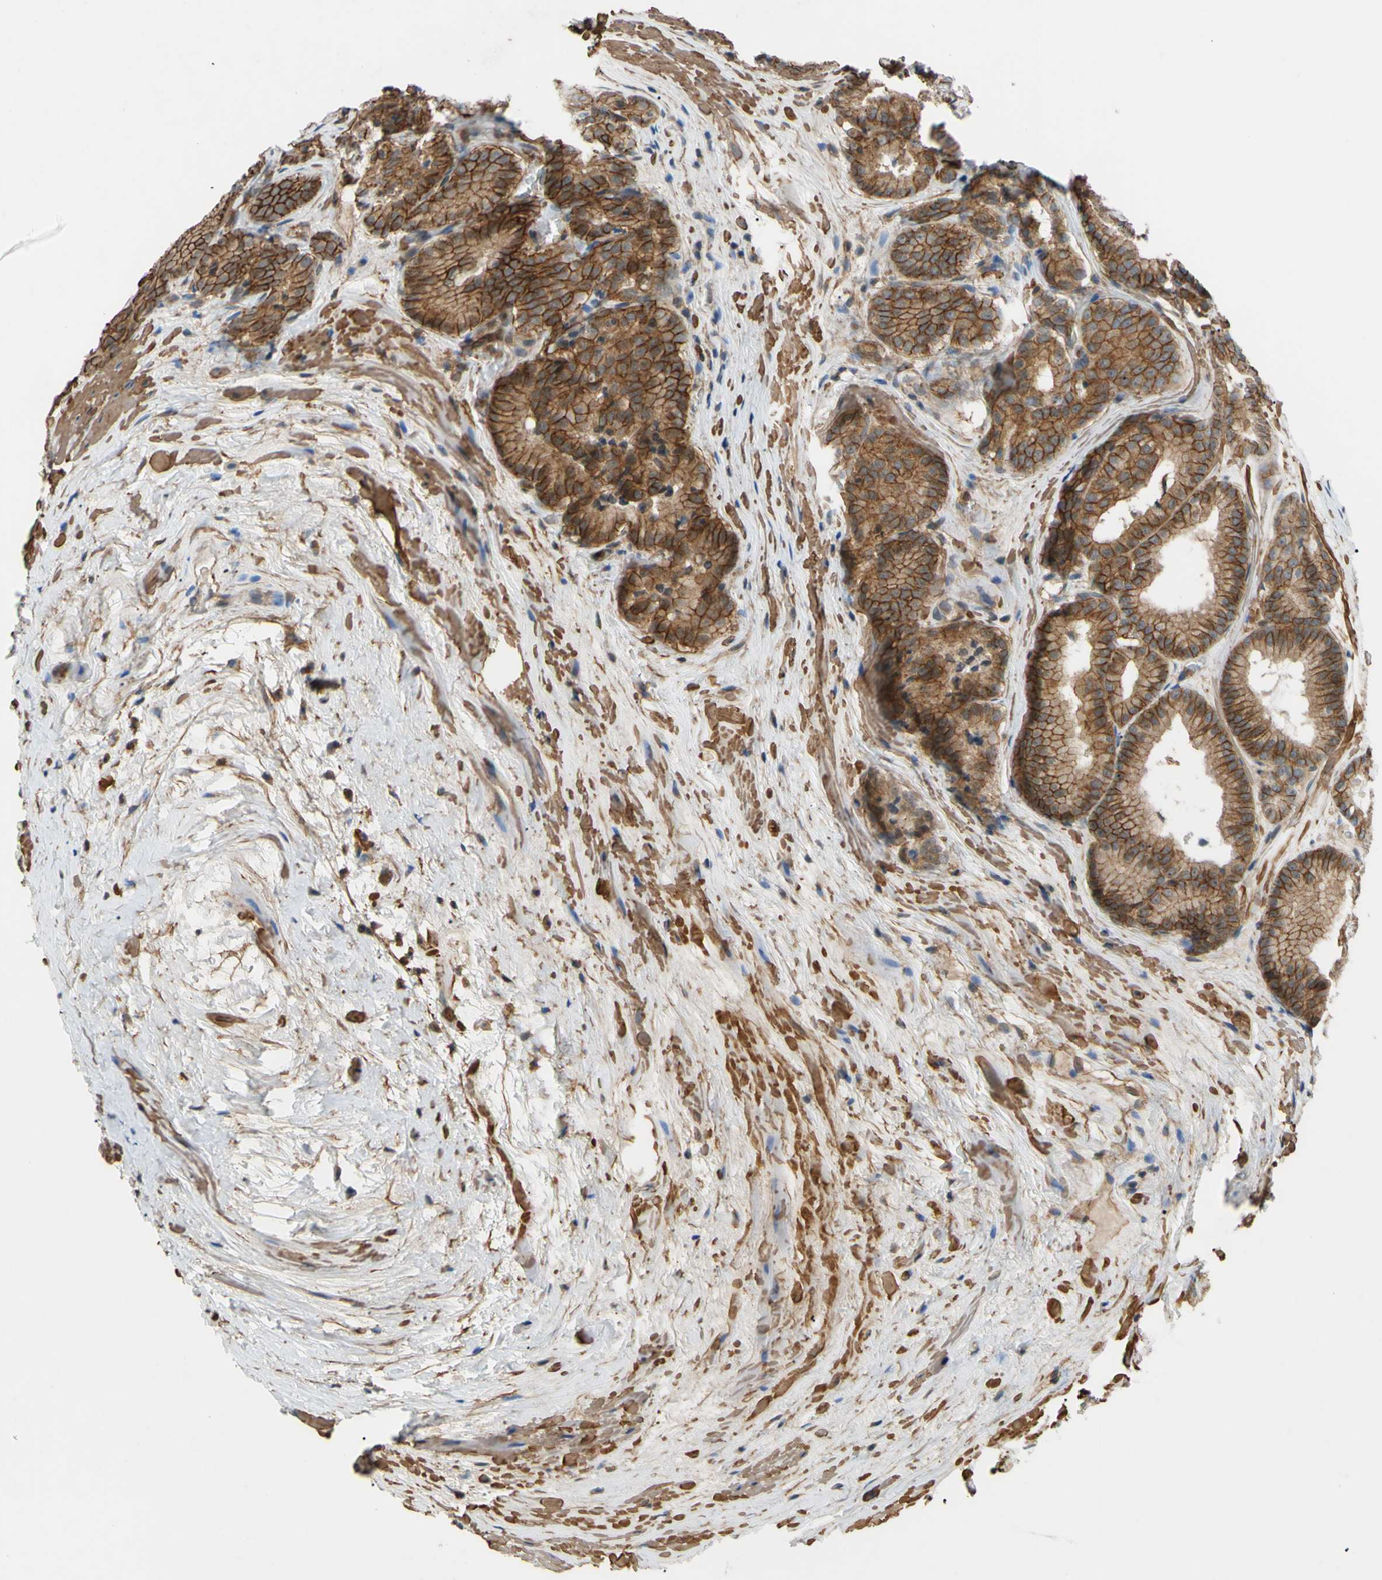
{"staining": {"intensity": "moderate", "quantity": ">75%", "location": "cytoplasmic/membranous"}, "tissue": "prostate cancer", "cell_type": "Tumor cells", "image_type": "cancer", "snomed": [{"axis": "morphology", "description": "Adenocarcinoma, High grade"}, {"axis": "topography", "description": "Prostate"}], "caption": "Prostate cancer stained with DAB (3,3'-diaminobenzidine) IHC demonstrates medium levels of moderate cytoplasmic/membranous expression in approximately >75% of tumor cells. (DAB (3,3'-diaminobenzidine) IHC with brightfield microscopy, high magnification).", "gene": "ADD3", "patient": {"sex": "male", "age": 64}}